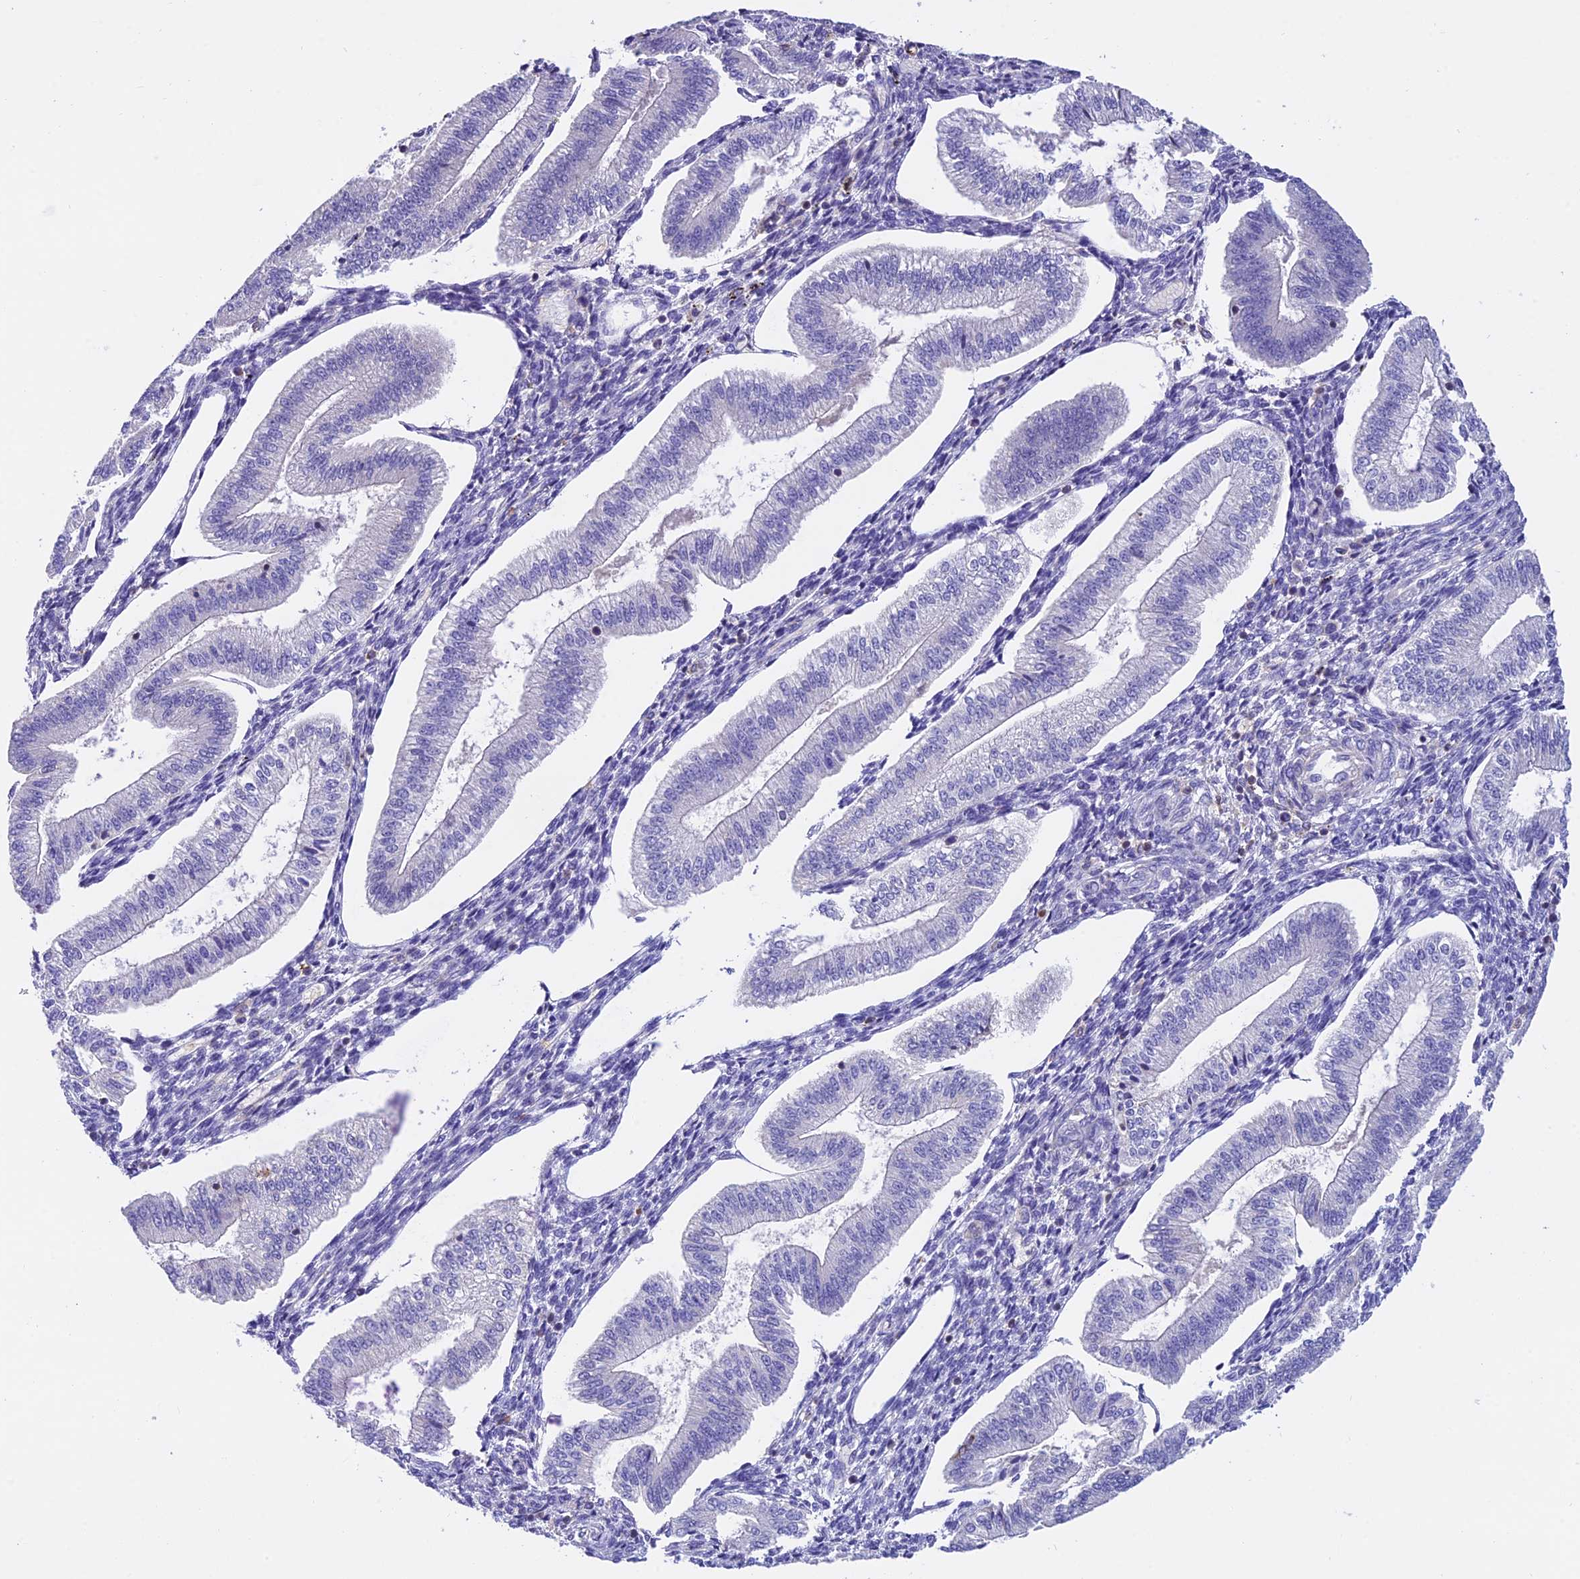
{"staining": {"intensity": "negative", "quantity": "none", "location": "none"}, "tissue": "endometrium", "cell_type": "Cells in endometrial stroma", "image_type": "normal", "snomed": [{"axis": "morphology", "description": "Normal tissue, NOS"}, {"axis": "topography", "description": "Endometrium"}], "caption": "Immunohistochemistry image of normal human endometrium stained for a protein (brown), which exhibits no expression in cells in endometrial stroma. (Brightfield microscopy of DAB immunohistochemistry (IHC) at high magnification).", "gene": "LPXN", "patient": {"sex": "female", "age": 34}}